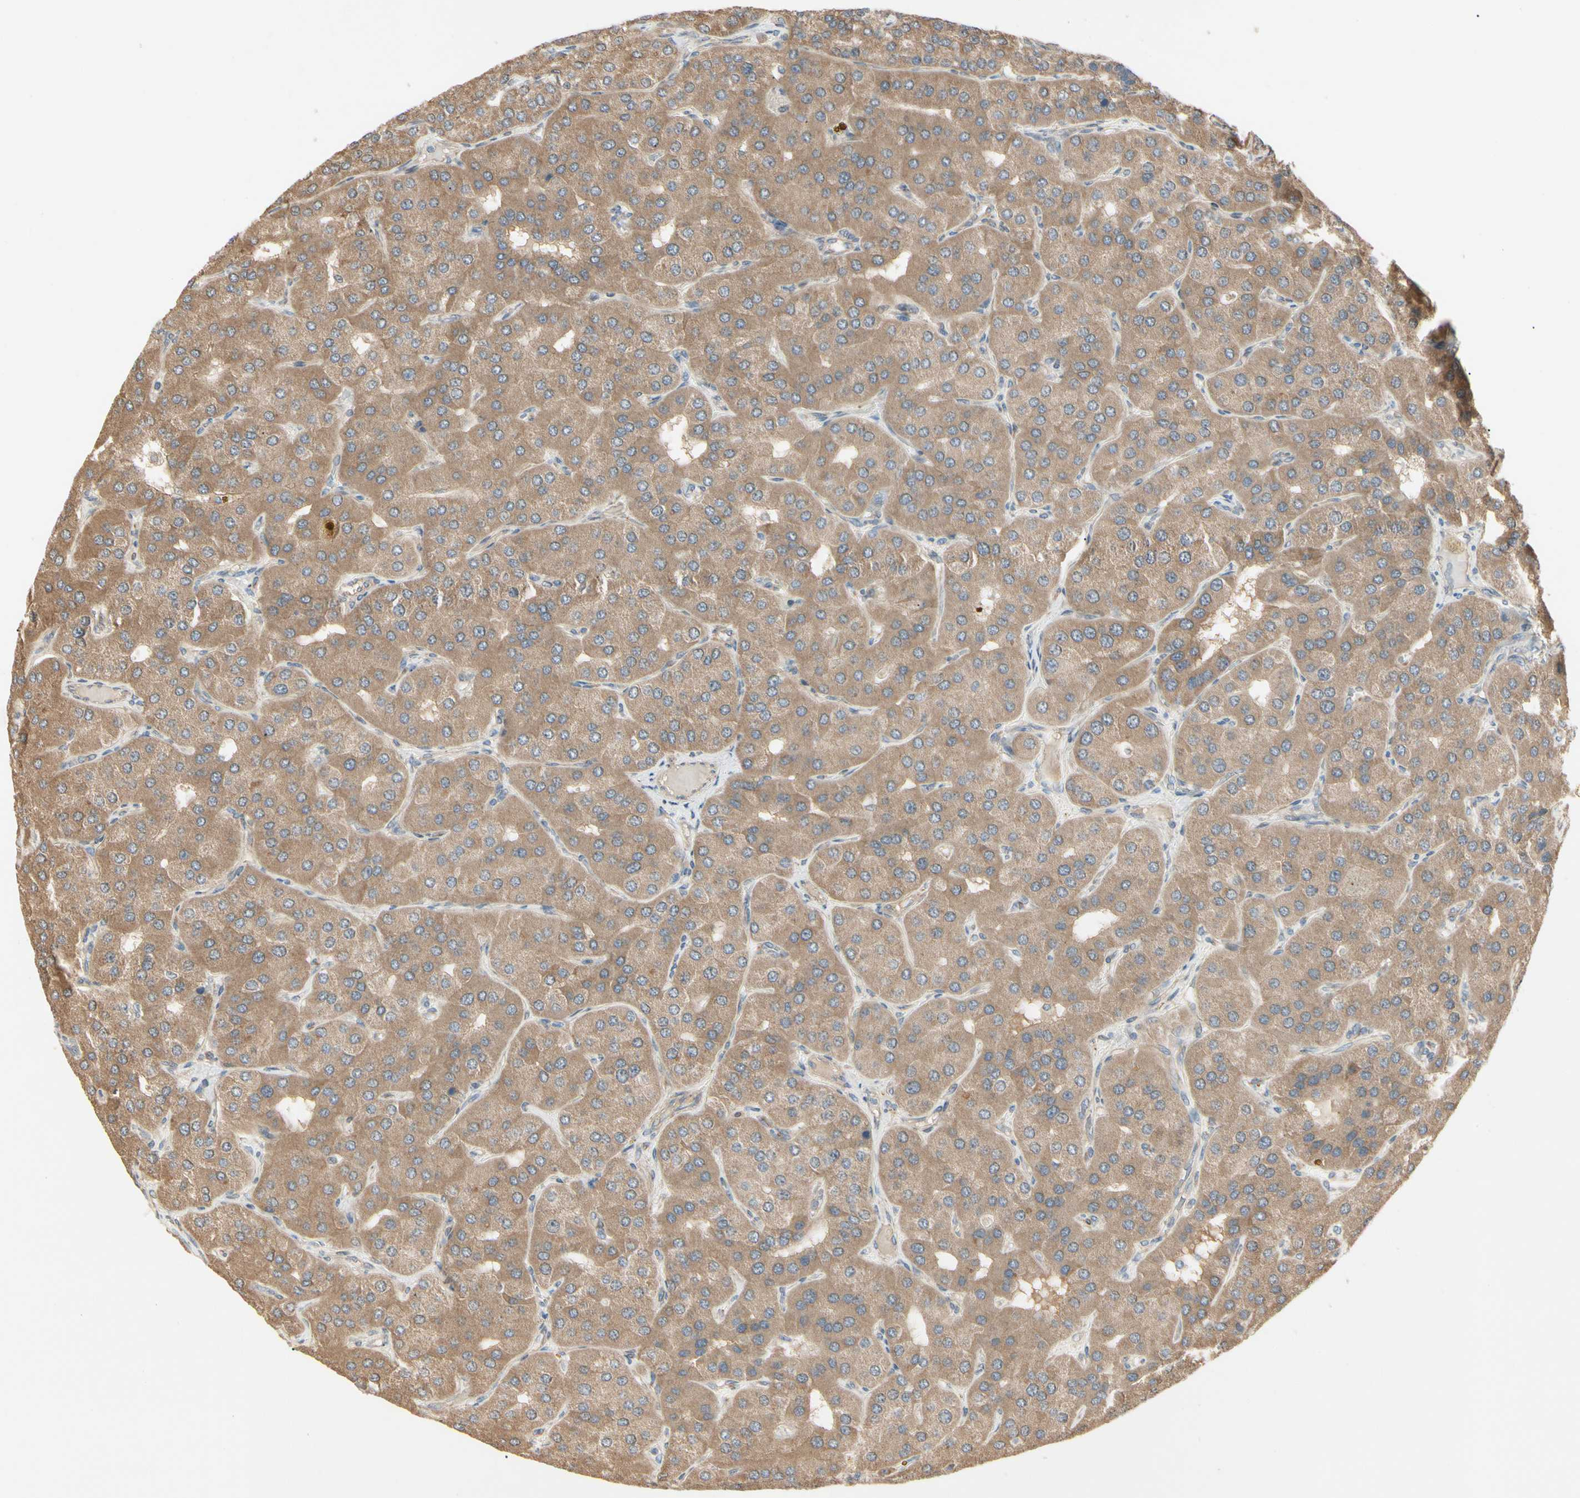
{"staining": {"intensity": "moderate", "quantity": ">75%", "location": "cytoplasmic/membranous"}, "tissue": "parathyroid gland", "cell_type": "Glandular cells", "image_type": "normal", "snomed": [{"axis": "morphology", "description": "Normal tissue, NOS"}, {"axis": "morphology", "description": "Adenoma, NOS"}, {"axis": "topography", "description": "Parathyroid gland"}], "caption": "Approximately >75% of glandular cells in benign human parathyroid gland demonstrate moderate cytoplasmic/membranous protein staining as visualized by brown immunohistochemical staining.", "gene": "IRAG1", "patient": {"sex": "female", "age": 86}}